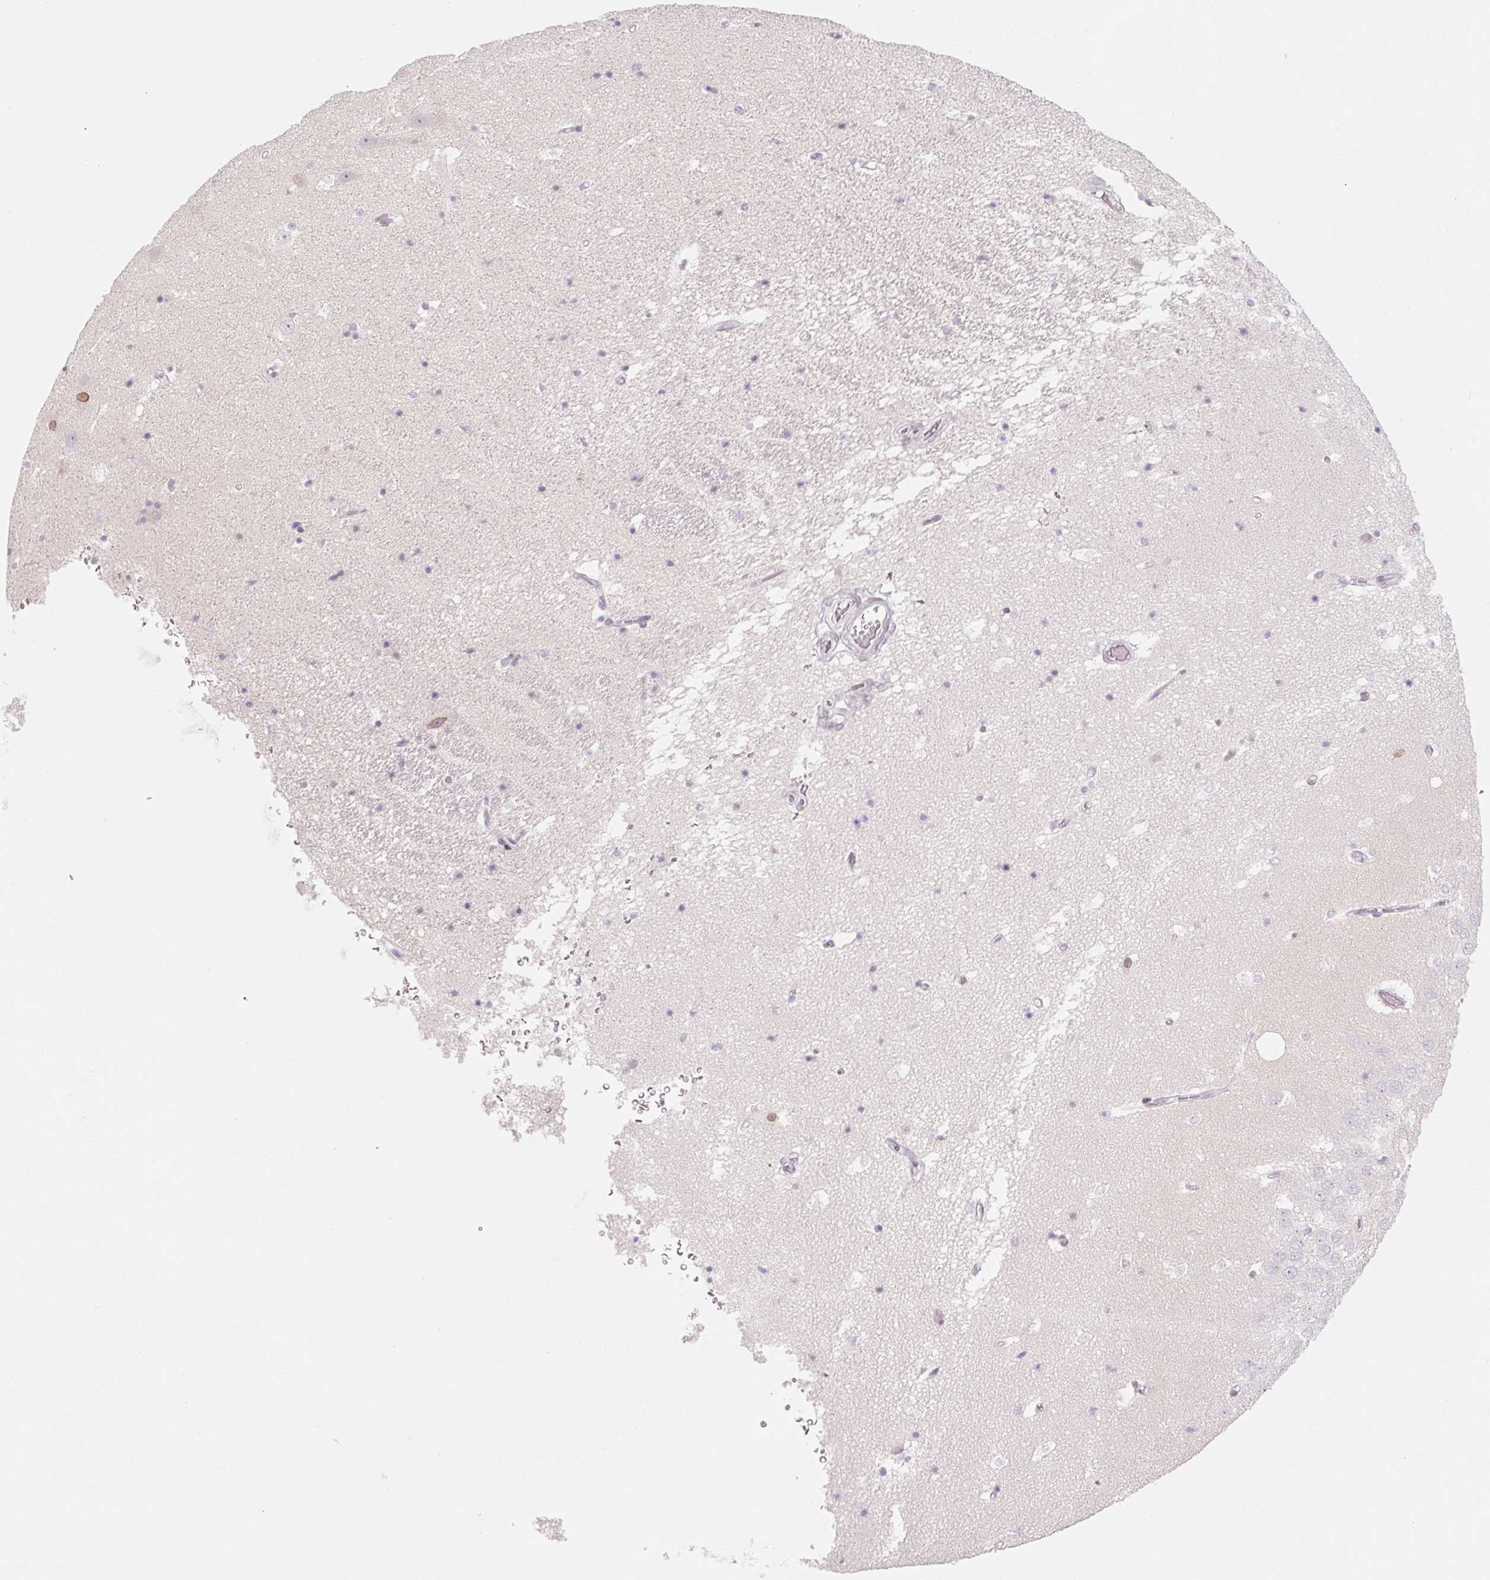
{"staining": {"intensity": "negative", "quantity": "none", "location": "none"}, "tissue": "hippocampus", "cell_type": "Glial cells", "image_type": "normal", "snomed": [{"axis": "morphology", "description": "Normal tissue, NOS"}, {"axis": "topography", "description": "Hippocampus"}], "caption": "Hippocampus stained for a protein using immunohistochemistry (IHC) reveals no staining glial cells.", "gene": "KCNQ2", "patient": {"sex": "male", "age": 58}}